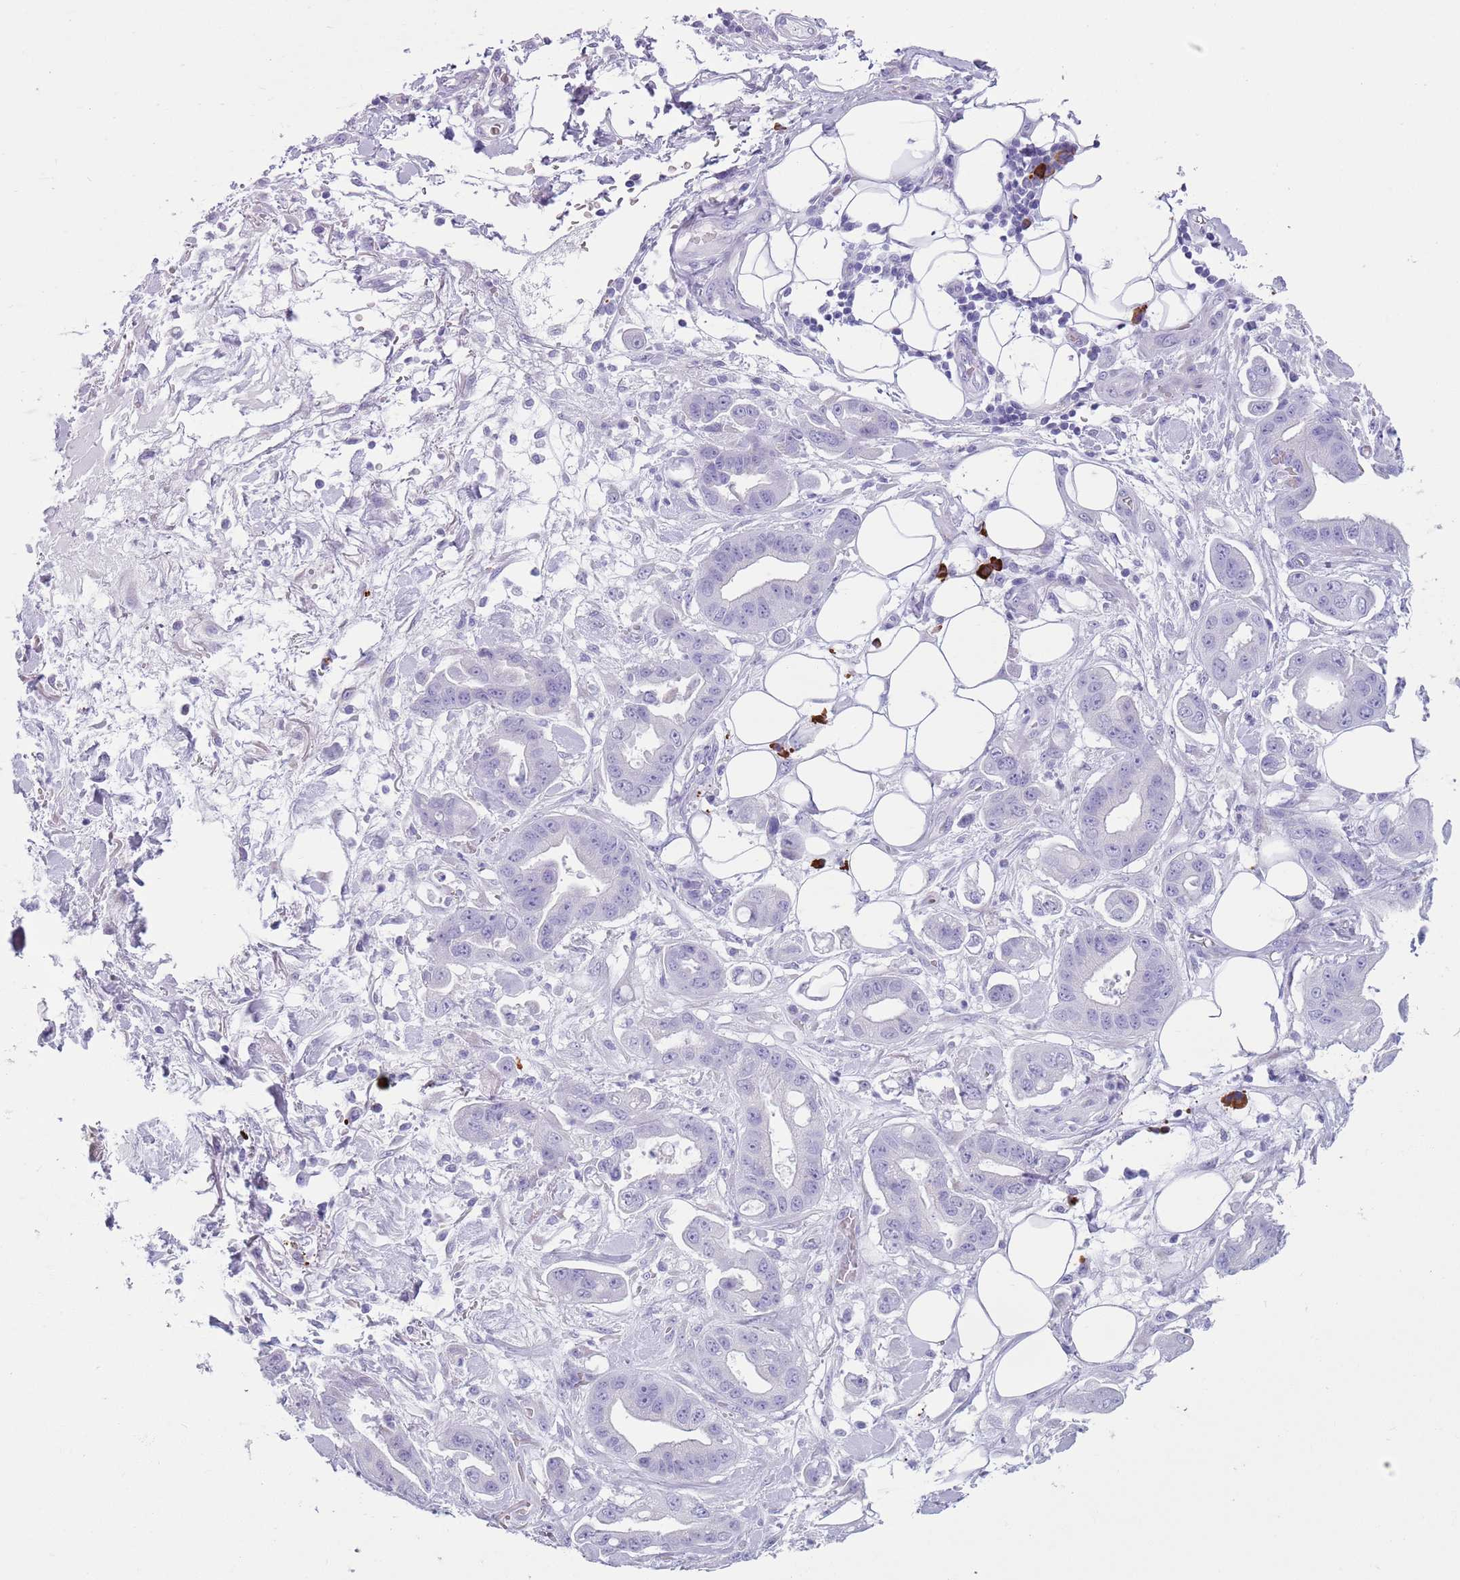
{"staining": {"intensity": "negative", "quantity": "none", "location": "none"}, "tissue": "stomach cancer", "cell_type": "Tumor cells", "image_type": "cancer", "snomed": [{"axis": "morphology", "description": "Adenocarcinoma, NOS"}, {"axis": "topography", "description": "Stomach"}], "caption": "Histopathology image shows no significant protein expression in tumor cells of stomach cancer (adenocarcinoma).", "gene": "LY6G5B", "patient": {"sex": "male", "age": 62}}